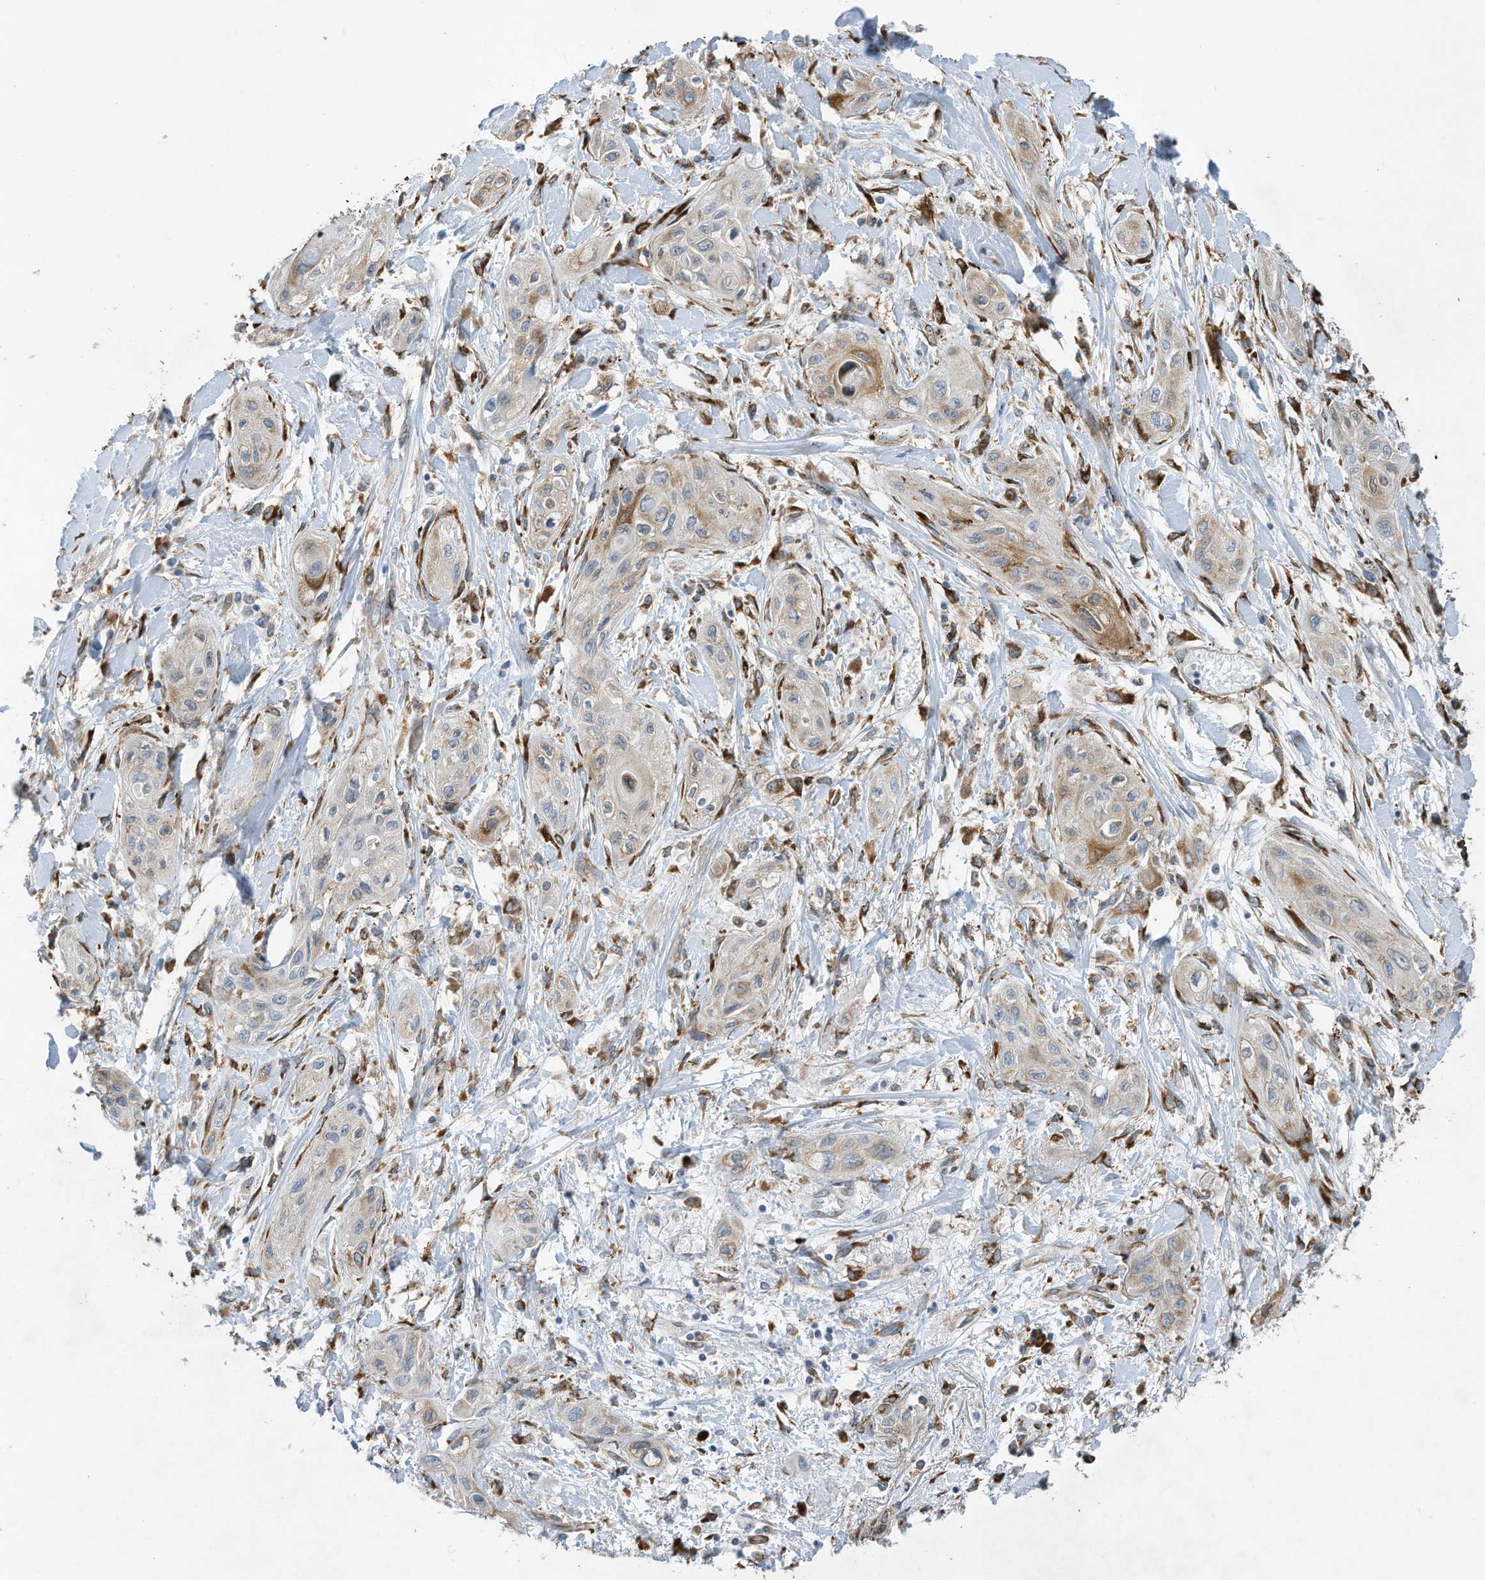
{"staining": {"intensity": "moderate", "quantity": "25%-75%", "location": "cytoplasmic/membranous"}, "tissue": "lung cancer", "cell_type": "Tumor cells", "image_type": "cancer", "snomed": [{"axis": "morphology", "description": "Squamous cell carcinoma, NOS"}, {"axis": "topography", "description": "Lung"}], "caption": "Protein analysis of squamous cell carcinoma (lung) tissue demonstrates moderate cytoplasmic/membranous expression in approximately 25%-75% of tumor cells. (Stains: DAB in brown, nuclei in blue, Microscopy: brightfield microscopy at high magnification).", "gene": "ZBTB45", "patient": {"sex": "female", "age": 47}}